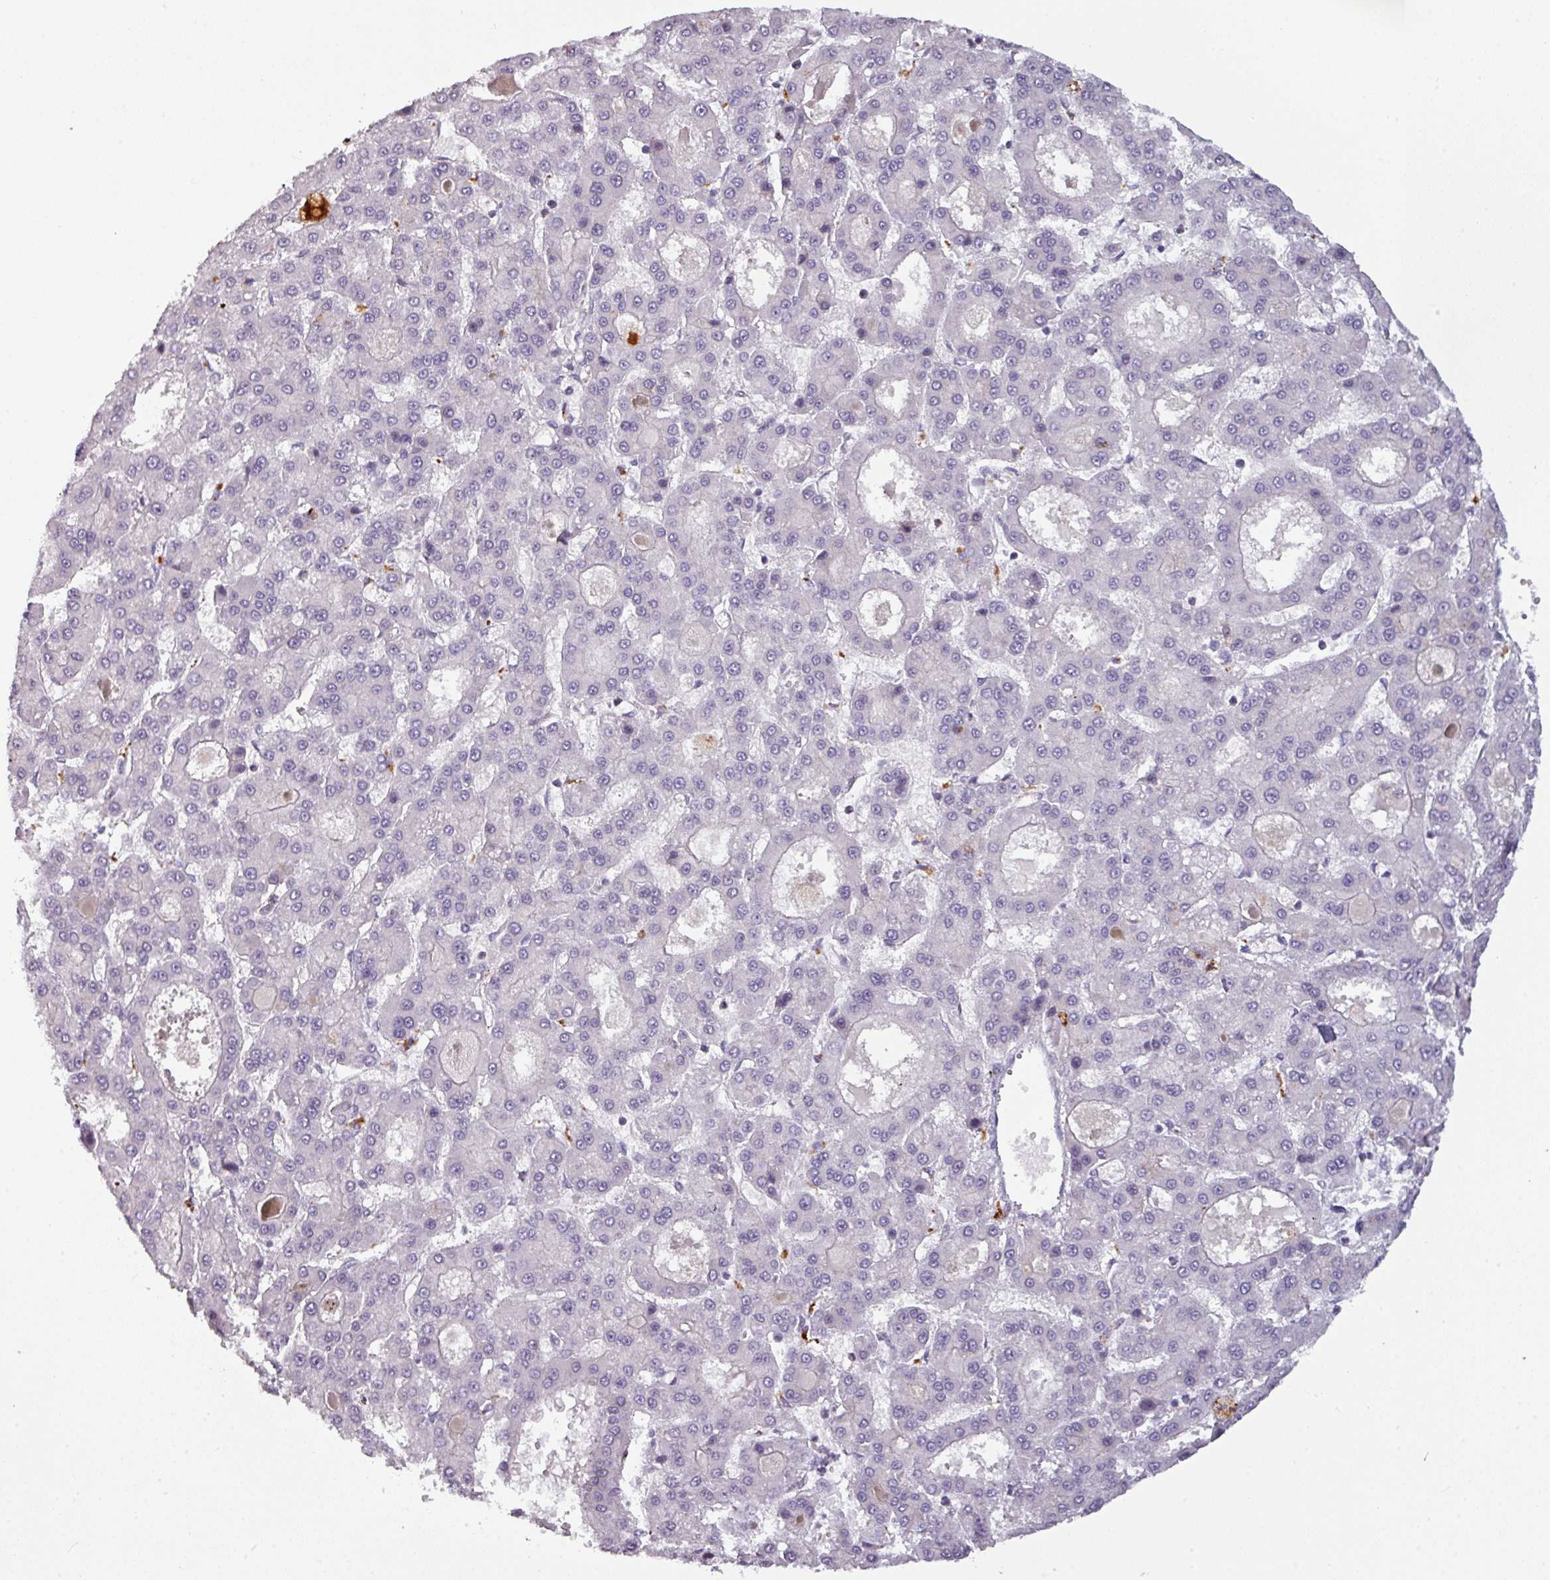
{"staining": {"intensity": "negative", "quantity": "none", "location": "none"}, "tissue": "liver cancer", "cell_type": "Tumor cells", "image_type": "cancer", "snomed": [{"axis": "morphology", "description": "Carcinoma, Hepatocellular, NOS"}, {"axis": "topography", "description": "Liver"}], "caption": "Tumor cells show no significant protein expression in liver hepatocellular carcinoma.", "gene": "TMEFF1", "patient": {"sex": "male", "age": 70}}